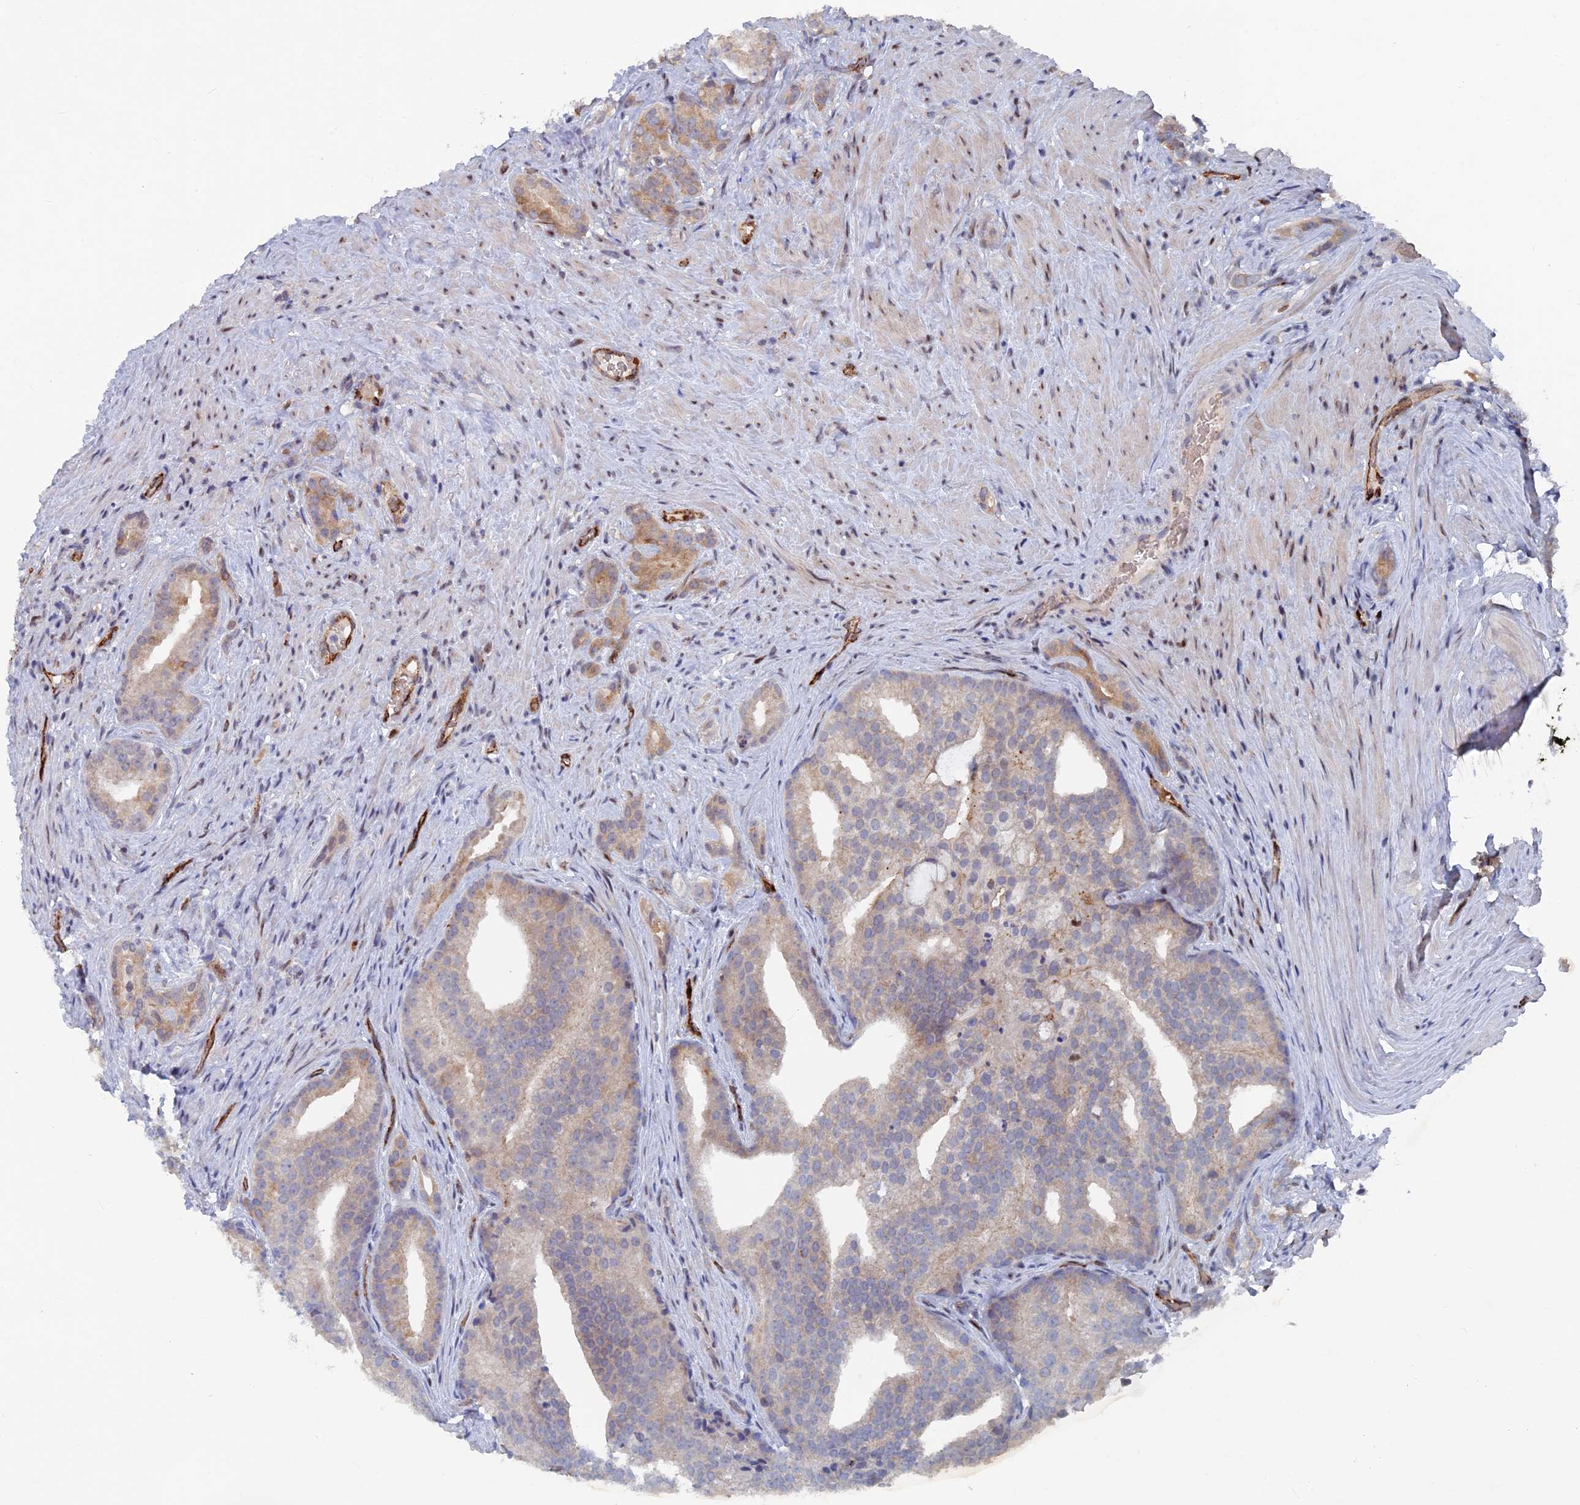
{"staining": {"intensity": "weak", "quantity": "<25%", "location": "cytoplasmic/membranous"}, "tissue": "prostate cancer", "cell_type": "Tumor cells", "image_type": "cancer", "snomed": [{"axis": "morphology", "description": "Adenocarcinoma, Low grade"}, {"axis": "topography", "description": "Prostate"}], "caption": "High power microscopy micrograph of an IHC photomicrograph of prostate adenocarcinoma (low-grade), revealing no significant staining in tumor cells.", "gene": "SH3D21", "patient": {"sex": "male", "age": 71}}